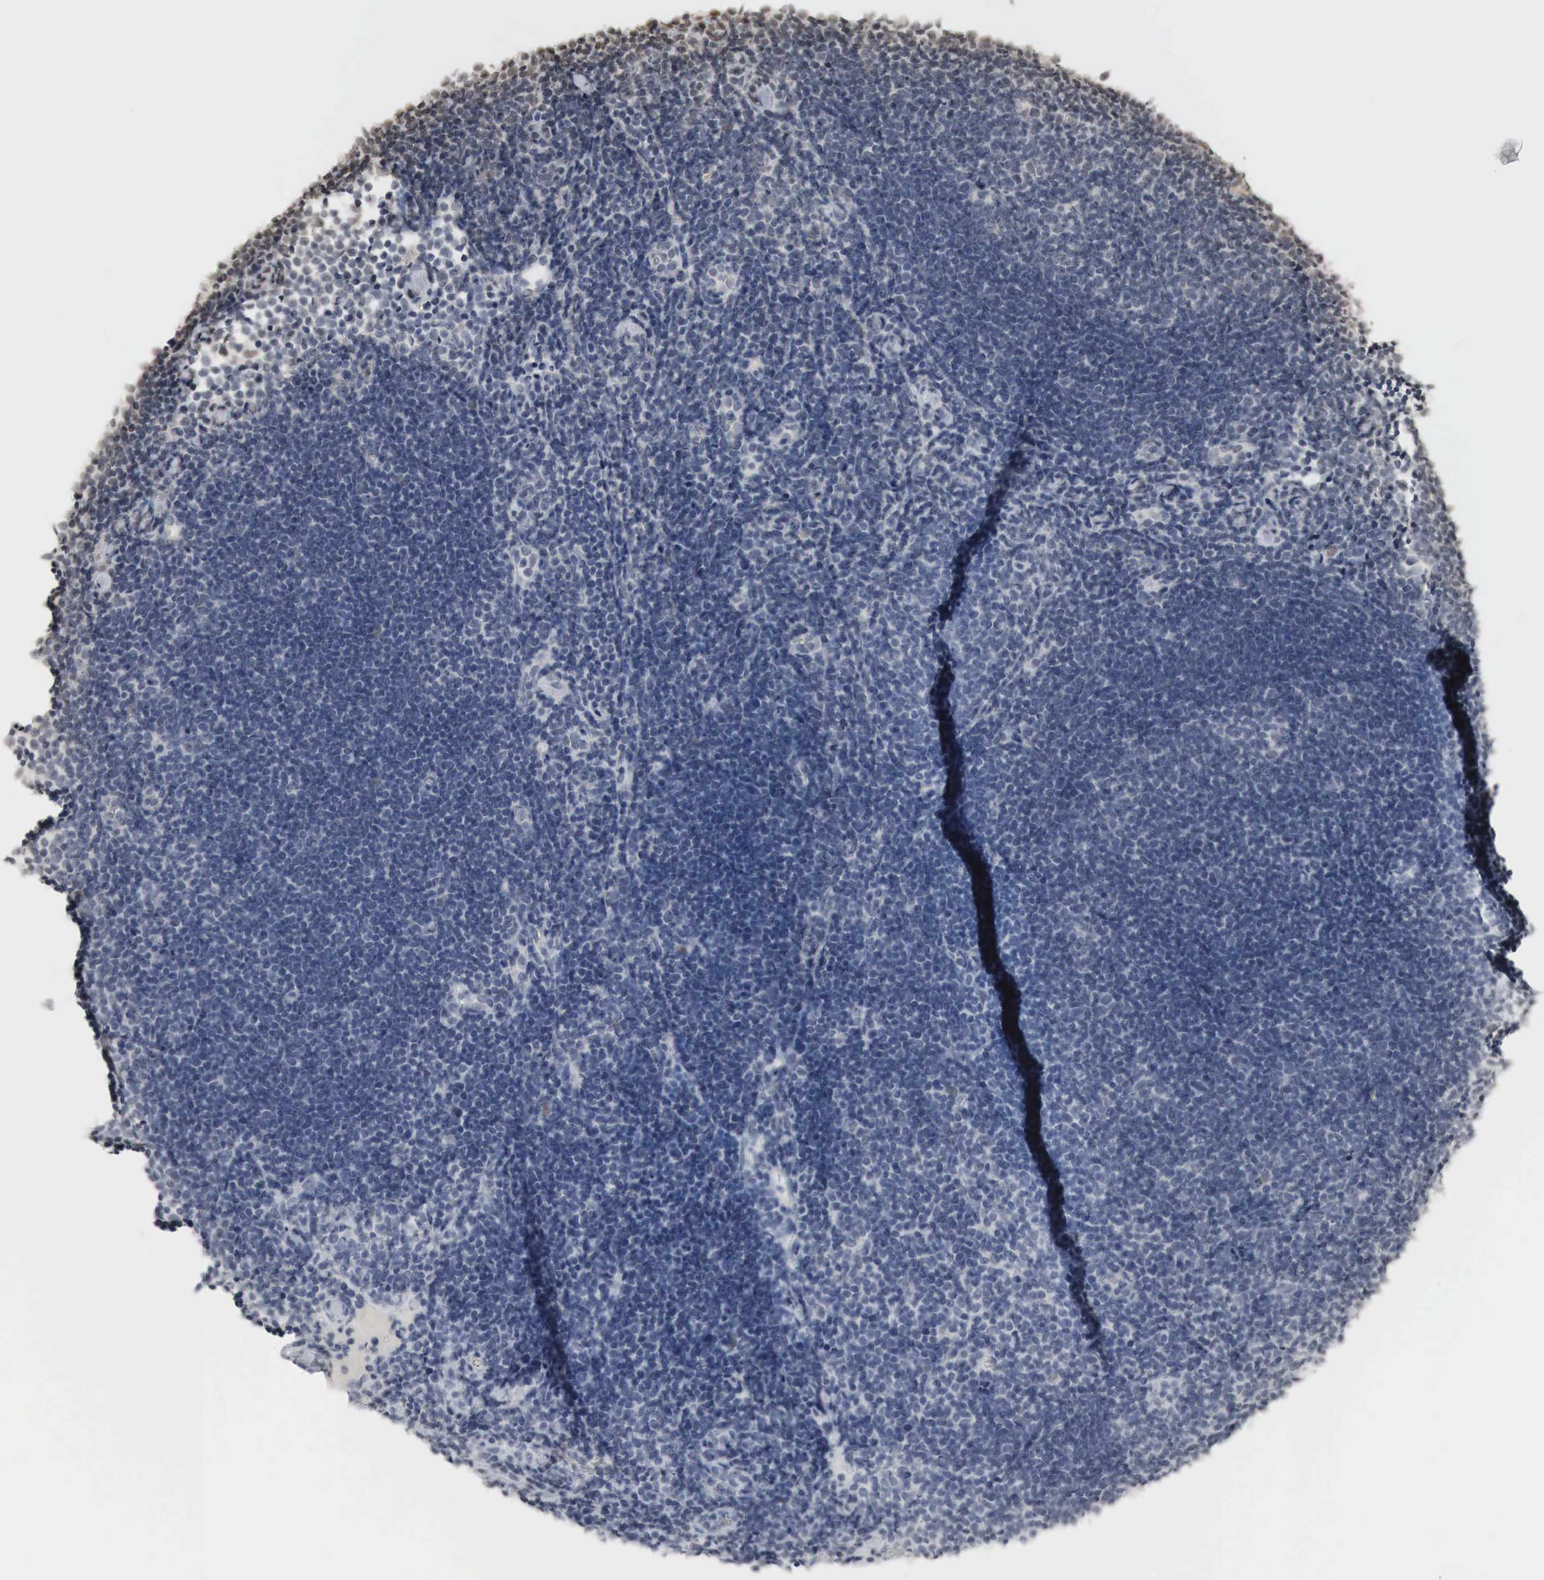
{"staining": {"intensity": "negative", "quantity": "none", "location": "none"}, "tissue": "lymphoma", "cell_type": "Tumor cells", "image_type": "cancer", "snomed": [{"axis": "morphology", "description": "Malignant lymphoma, non-Hodgkin's type, Low grade"}, {"axis": "topography", "description": "Lymph node"}], "caption": "The immunohistochemistry photomicrograph has no significant positivity in tumor cells of low-grade malignant lymphoma, non-Hodgkin's type tissue.", "gene": "ERBB4", "patient": {"sex": "male", "age": 49}}